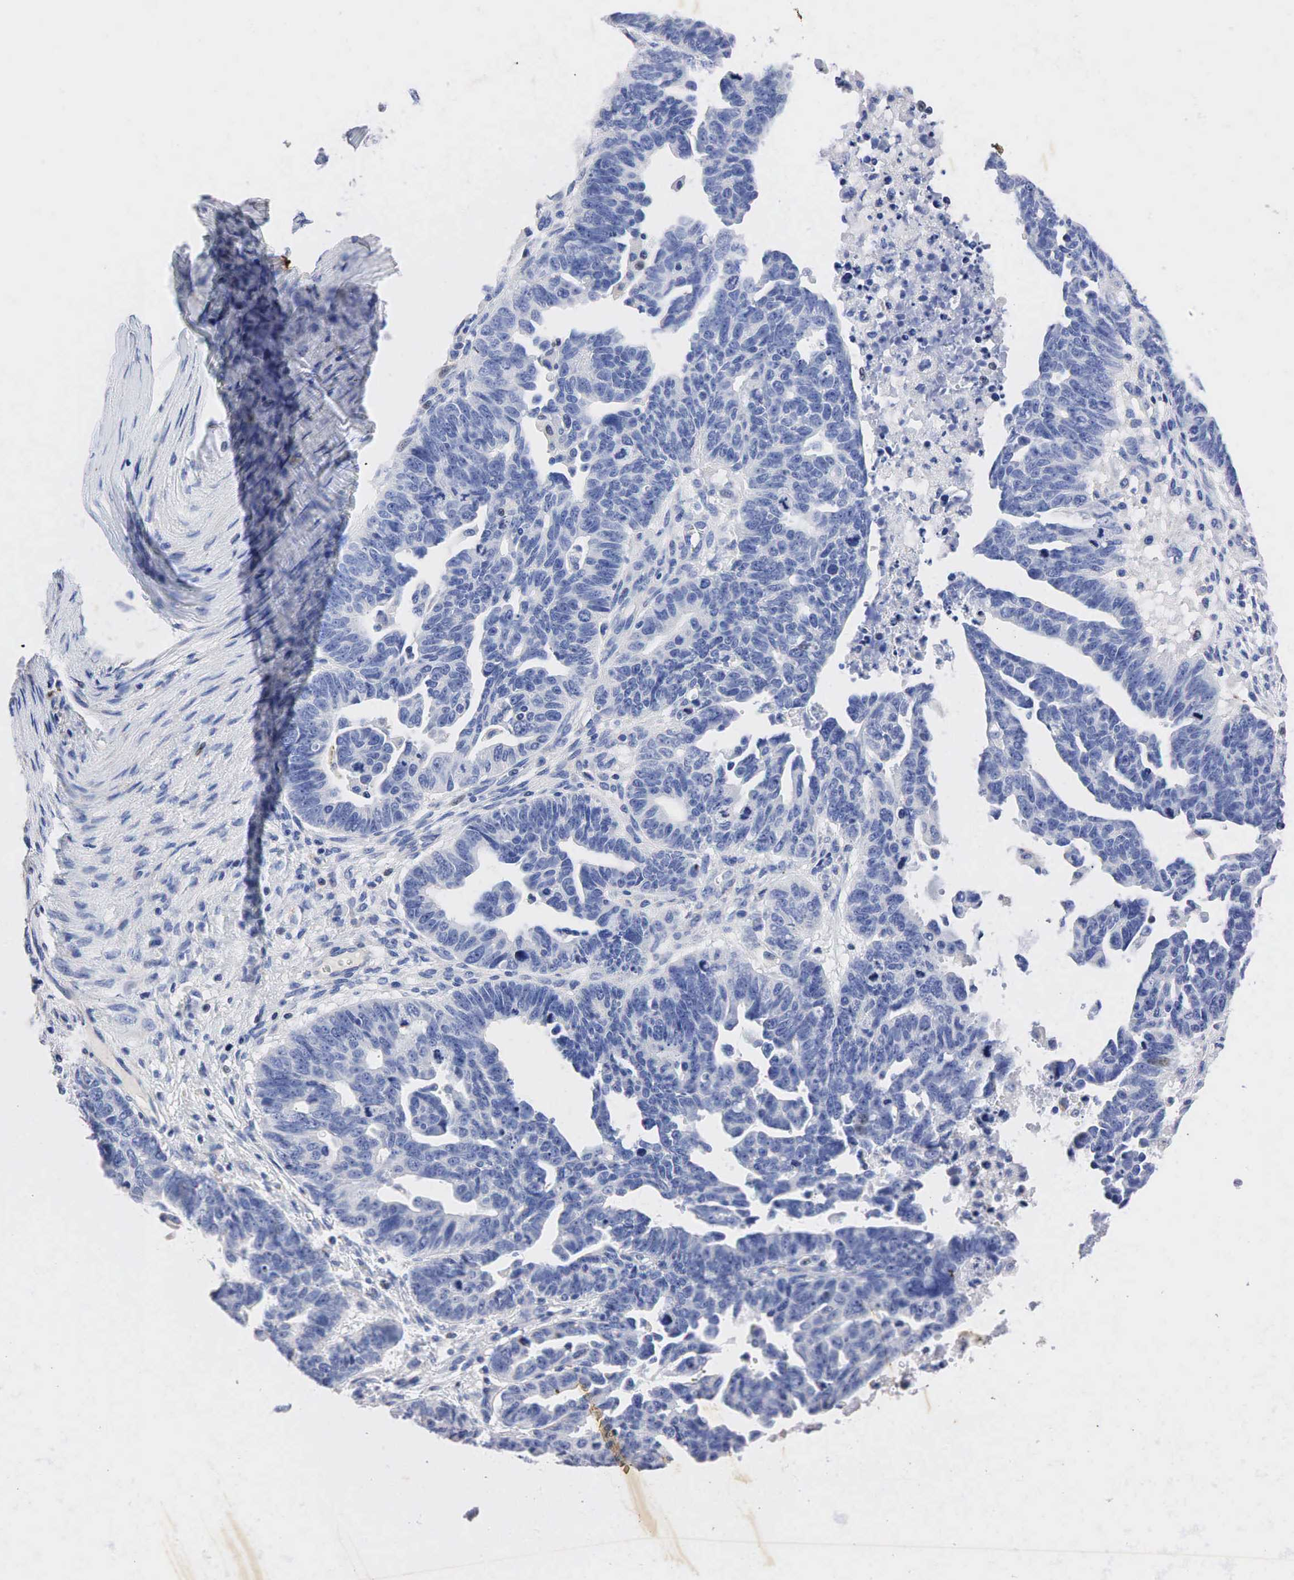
{"staining": {"intensity": "weak", "quantity": "<25%", "location": "nuclear"}, "tissue": "ovarian cancer", "cell_type": "Tumor cells", "image_type": "cancer", "snomed": [{"axis": "morphology", "description": "Carcinoma, endometroid"}, {"axis": "morphology", "description": "Cystadenocarcinoma, serous, NOS"}, {"axis": "topography", "description": "Ovary"}], "caption": "Immunohistochemistry (IHC) photomicrograph of neoplastic tissue: human ovarian serous cystadenocarcinoma stained with DAB (3,3'-diaminobenzidine) displays no significant protein positivity in tumor cells.", "gene": "SYP", "patient": {"sex": "female", "age": 45}}